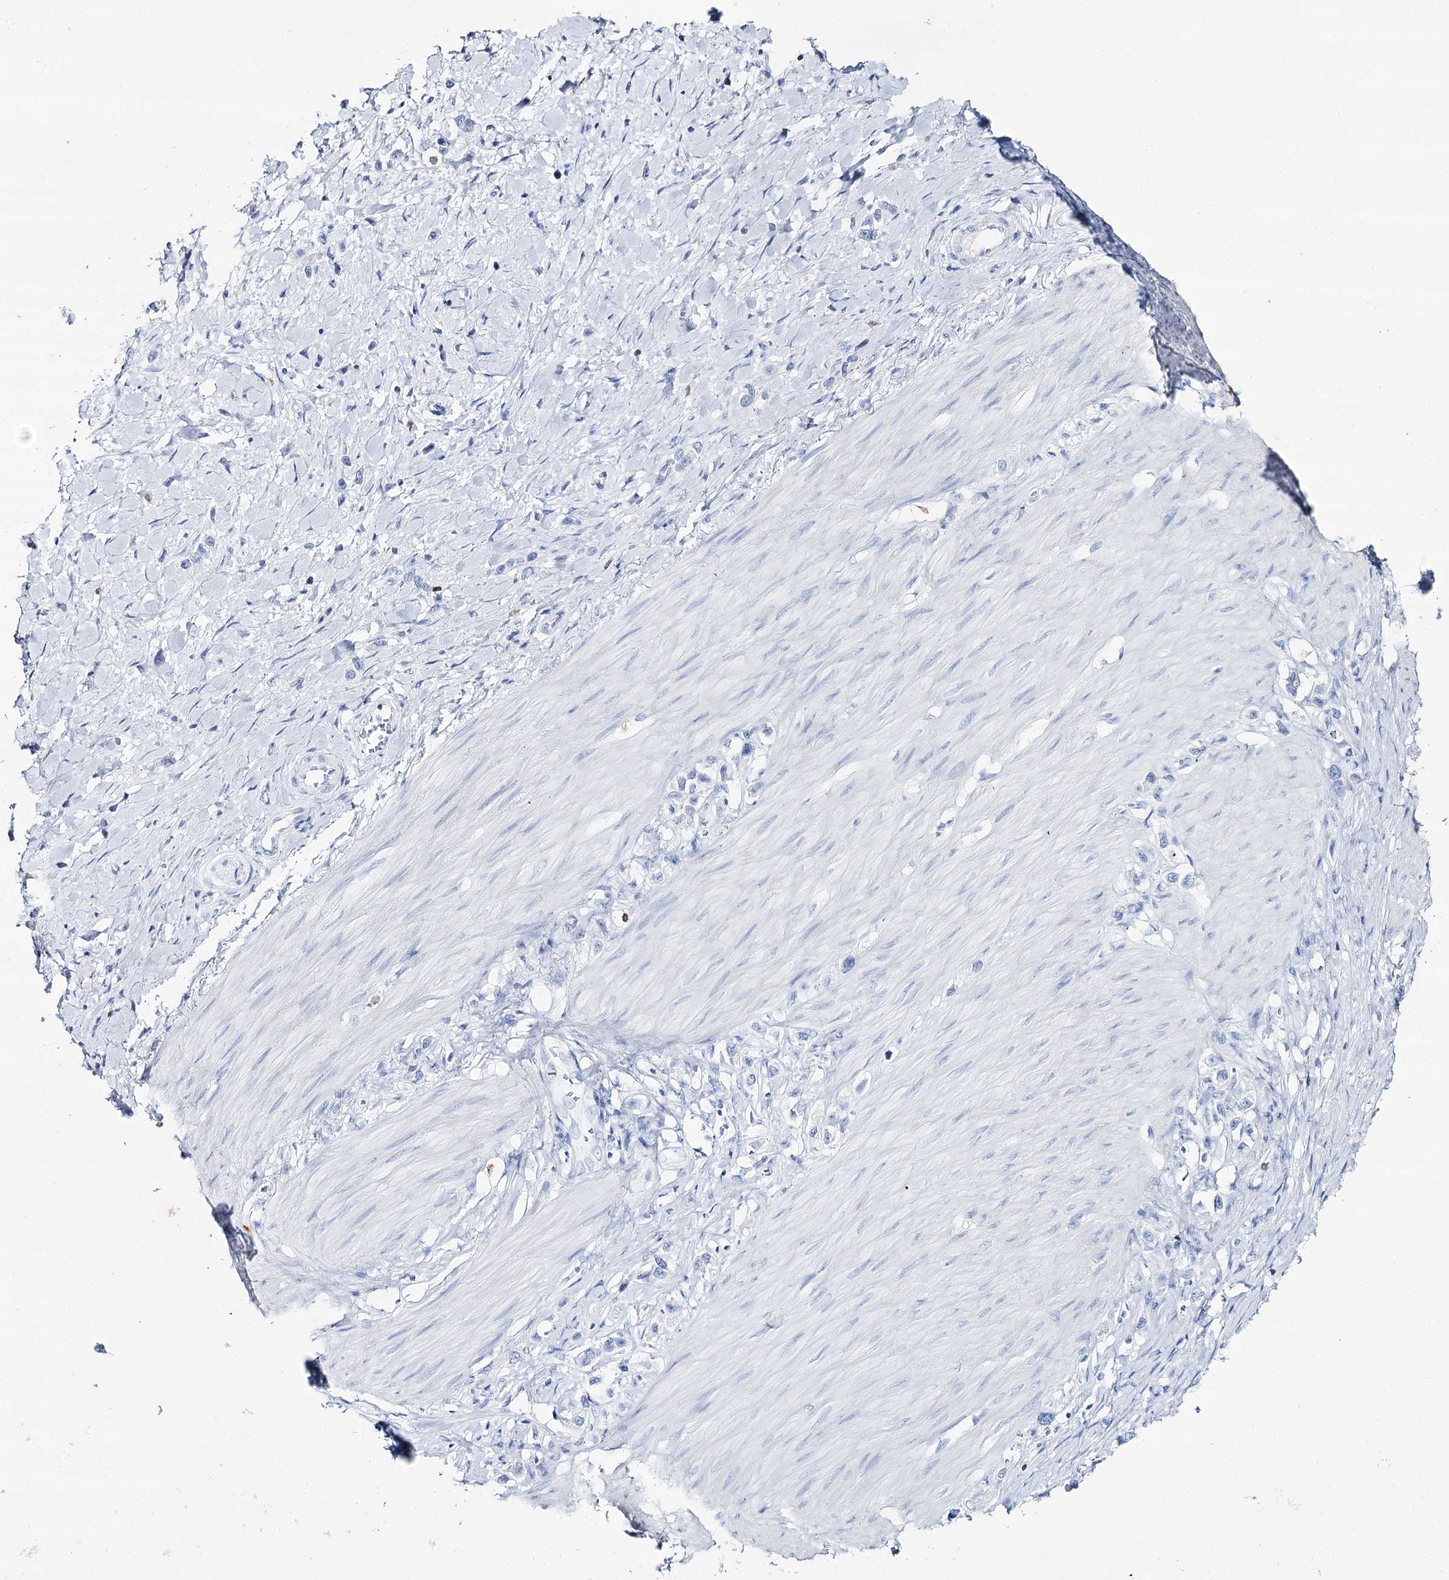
{"staining": {"intensity": "negative", "quantity": "none", "location": "none"}, "tissue": "stomach cancer", "cell_type": "Tumor cells", "image_type": "cancer", "snomed": [{"axis": "morphology", "description": "Normal tissue, NOS"}, {"axis": "morphology", "description": "Adenocarcinoma, NOS"}, {"axis": "topography", "description": "Stomach, upper"}, {"axis": "topography", "description": "Stomach"}], "caption": "Stomach cancer was stained to show a protein in brown. There is no significant expression in tumor cells.", "gene": "SLC3A1", "patient": {"sex": "female", "age": 65}}